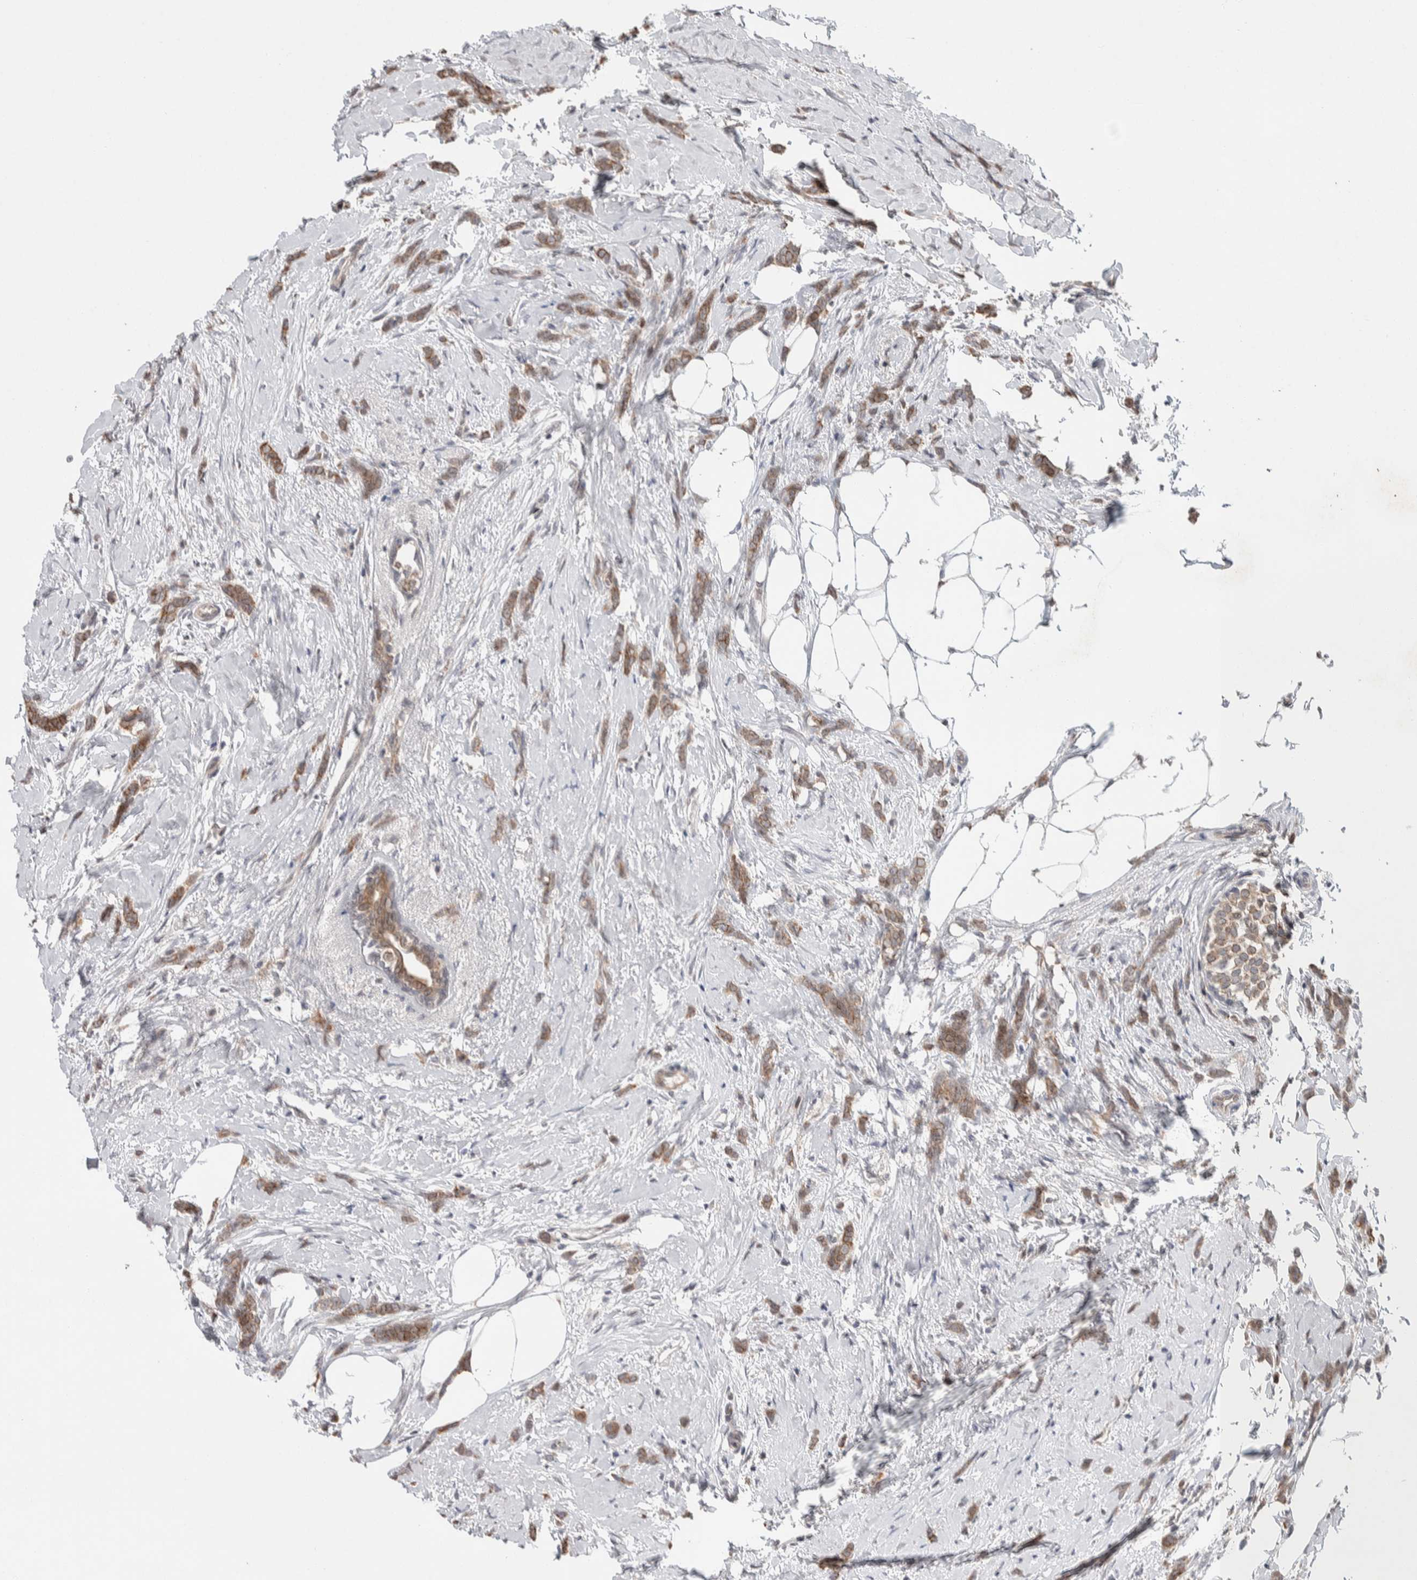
{"staining": {"intensity": "moderate", "quantity": ">75%", "location": "cytoplasmic/membranous"}, "tissue": "breast cancer", "cell_type": "Tumor cells", "image_type": "cancer", "snomed": [{"axis": "morphology", "description": "Lobular carcinoma, in situ"}, {"axis": "morphology", "description": "Lobular carcinoma"}, {"axis": "topography", "description": "Breast"}], "caption": "An image of breast cancer (lobular carcinoma in situ) stained for a protein shows moderate cytoplasmic/membranous brown staining in tumor cells.", "gene": "CRAT", "patient": {"sex": "female", "age": 41}}